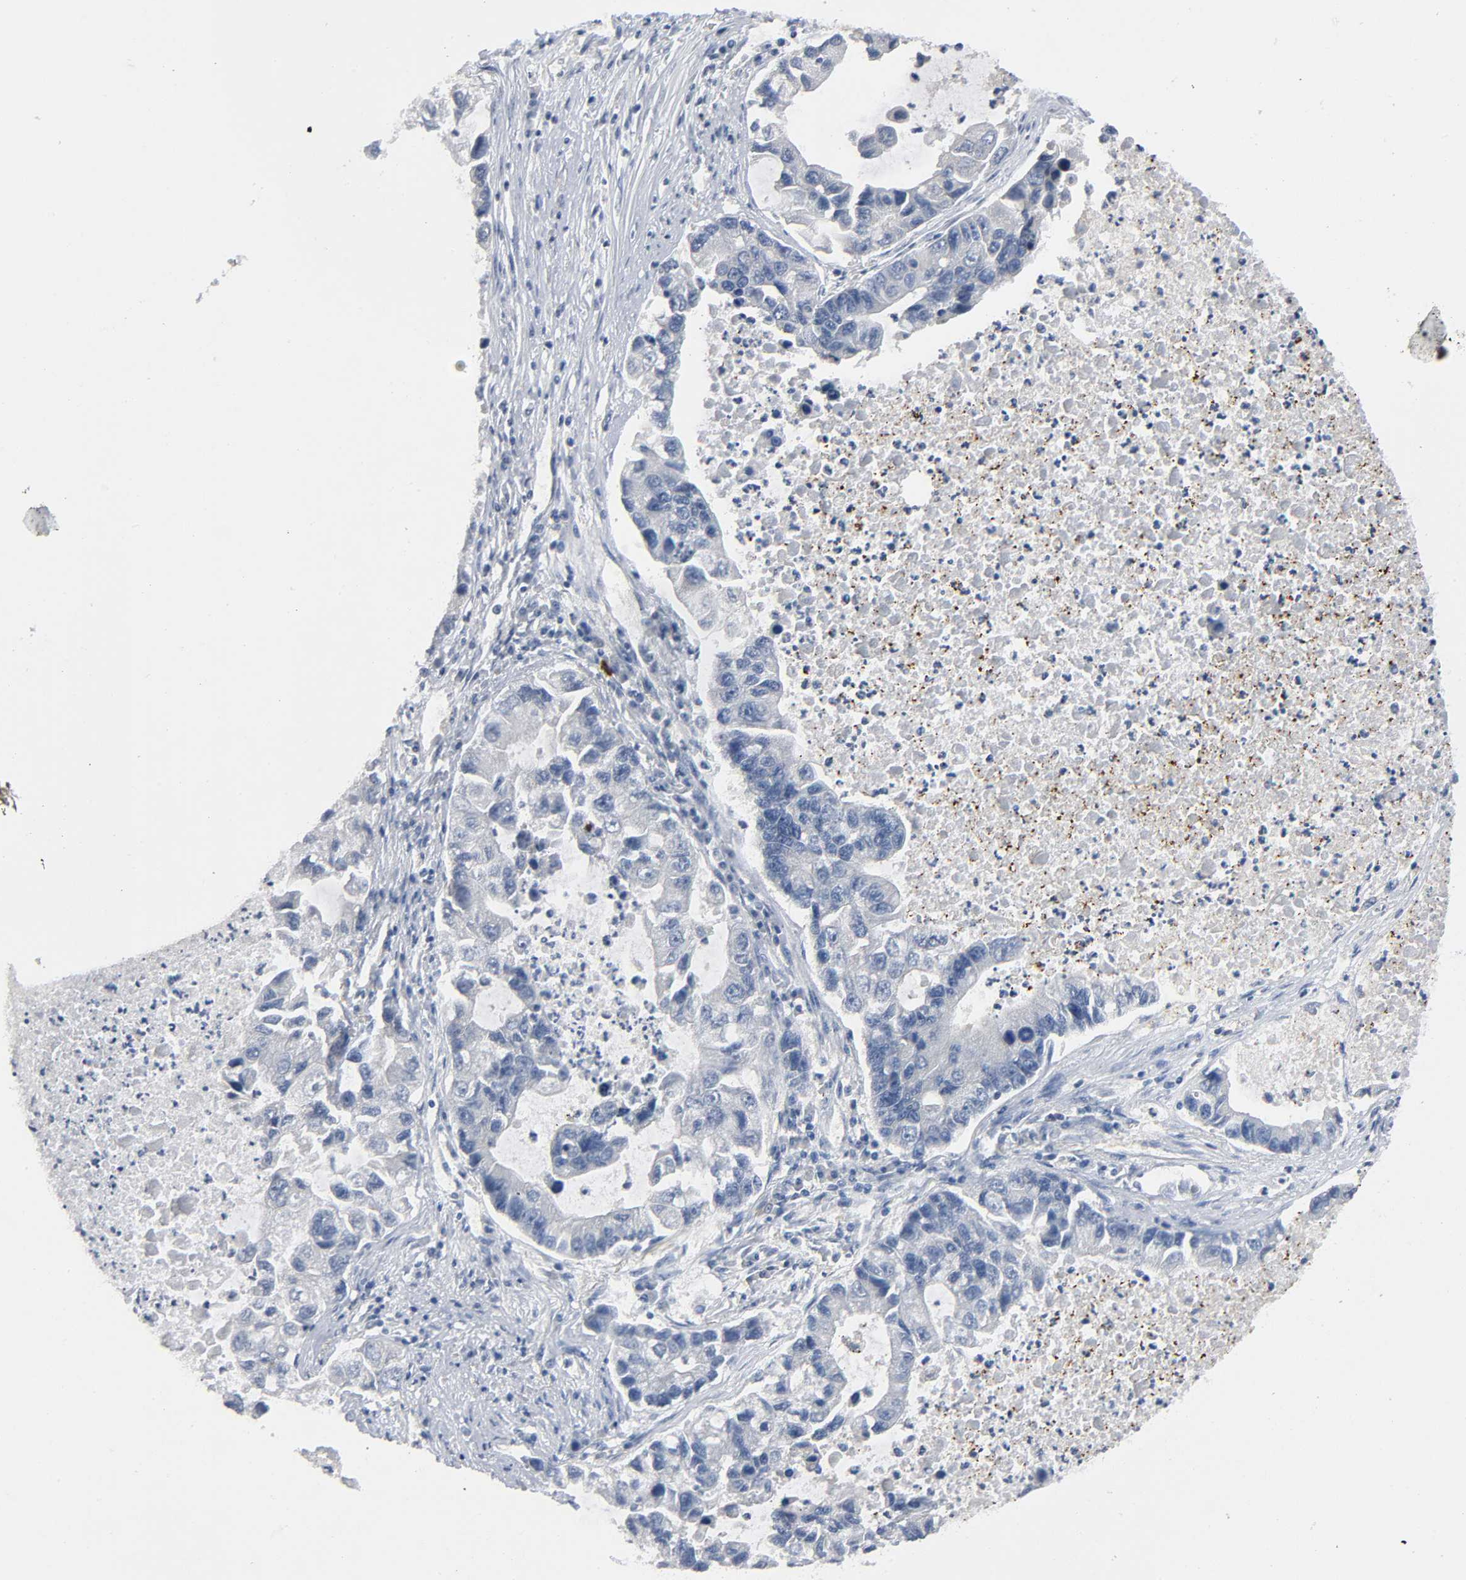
{"staining": {"intensity": "weak", "quantity": "<25%", "location": "cytoplasmic/membranous"}, "tissue": "lung cancer", "cell_type": "Tumor cells", "image_type": "cancer", "snomed": [{"axis": "morphology", "description": "Adenocarcinoma, NOS"}, {"axis": "topography", "description": "Lung"}], "caption": "IHC micrograph of lung adenocarcinoma stained for a protein (brown), which demonstrates no positivity in tumor cells.", "gene": "HDAC6", "patient": {"sex": "female", "age": 51}}